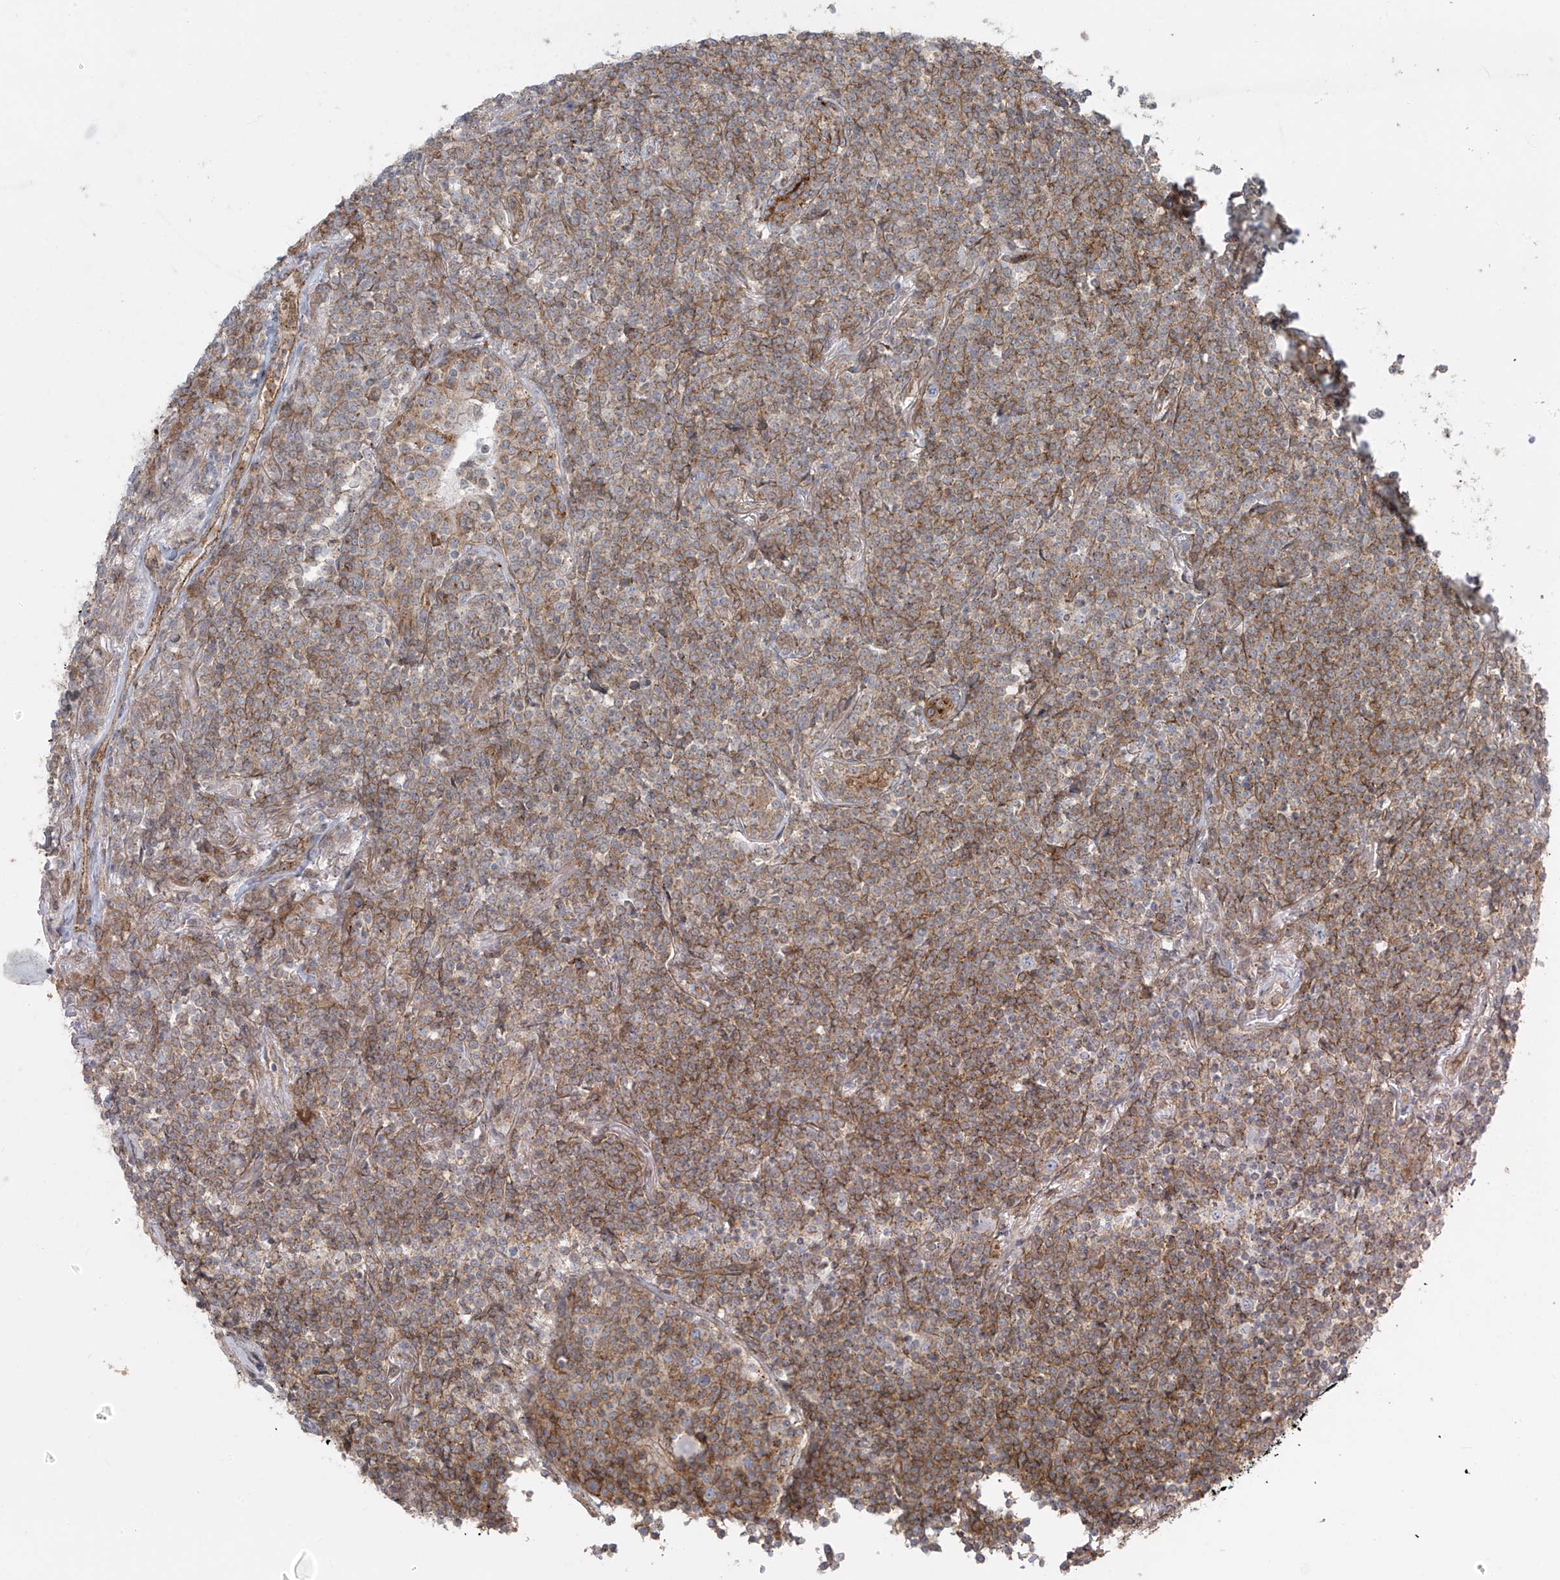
{"staining": {"intensity": "weak", "quantity": "25%-75%", "location": "cytoplasmic/membranous"}, "tissue": "lymphoma", "cell_type": "Tumor cells", "image_type": "cancer", "snomed": [{"axis": "morphology", "description": "Malignant lymphoma, non-Hodgkin's type, Low grade"}, {"axis": "topography", "description": "Lung"}], "caption": "Immunohistochemical staining of human lymphoma demonstrates weak cytoplasmic/membranous protein staining in about 25%-75% of tumor cells.", "gene": "LZTS3", "patient": {"sex": "female", "age": 71}}